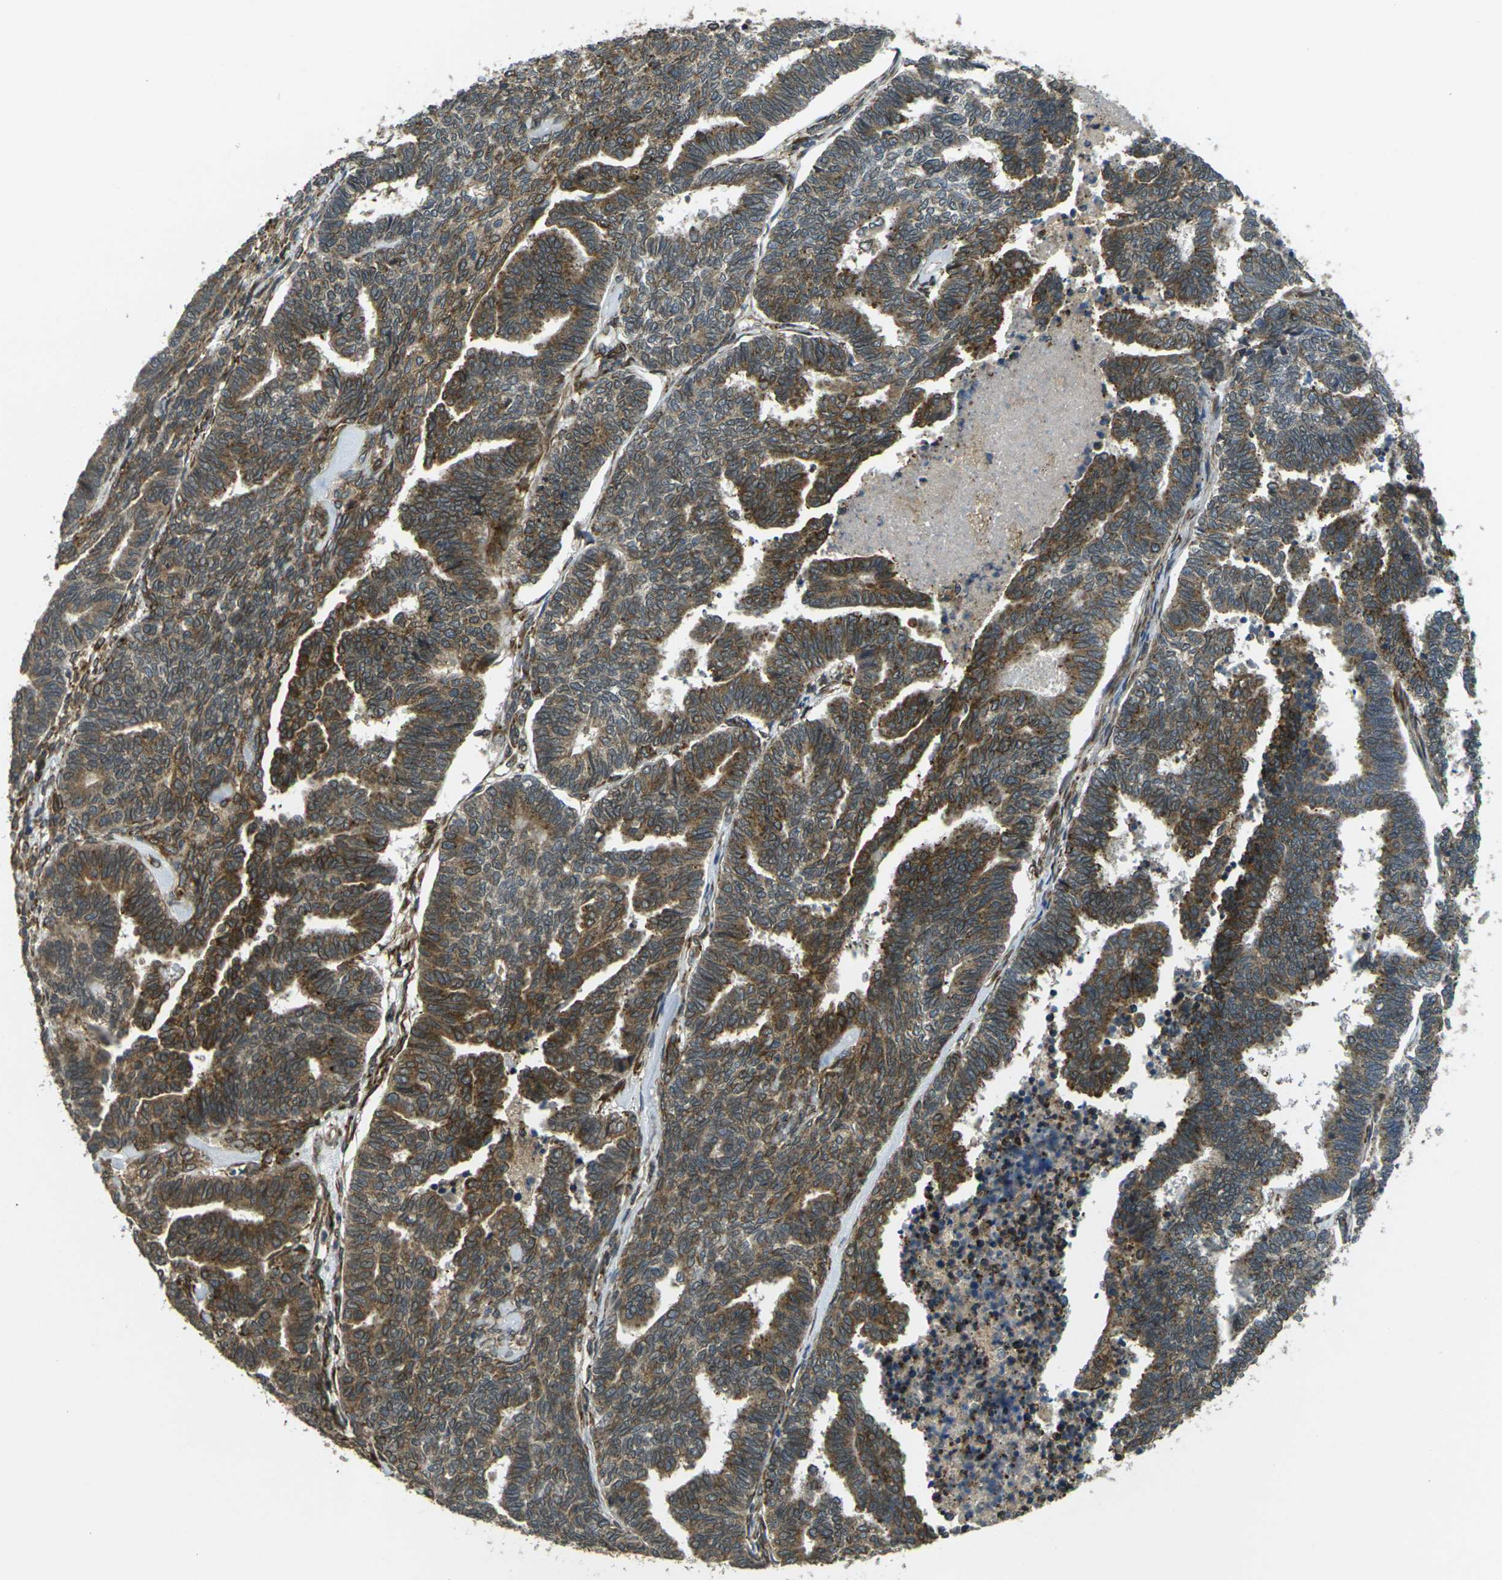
{"staining": {"intensity": "moderate", "quantity": "25%-75%", "location": "cytoplasmic/membranous"}, "tissue": "endometrial cancer", "cell_type": "Tumor cells", "image_type": "cancer", "snomed": [{"axis": "morphology", "description": "Adenocarcinoma, NOS"}, {"axis": "topography", "description": "Endometrium"}], "caption": "IHC image of neoplastic tissue: endometrial cancer (adenocarcinoma) stained using immunohistochemistry (IHC) shows medium levels of moderate protein expression localized specifically in the cytoplasmic/membranous of tumor cells, appearing as a cytoplasmic/membranous brown color.", "gene": "FUT11", "patient": {"sex": "female", "age": 70}}